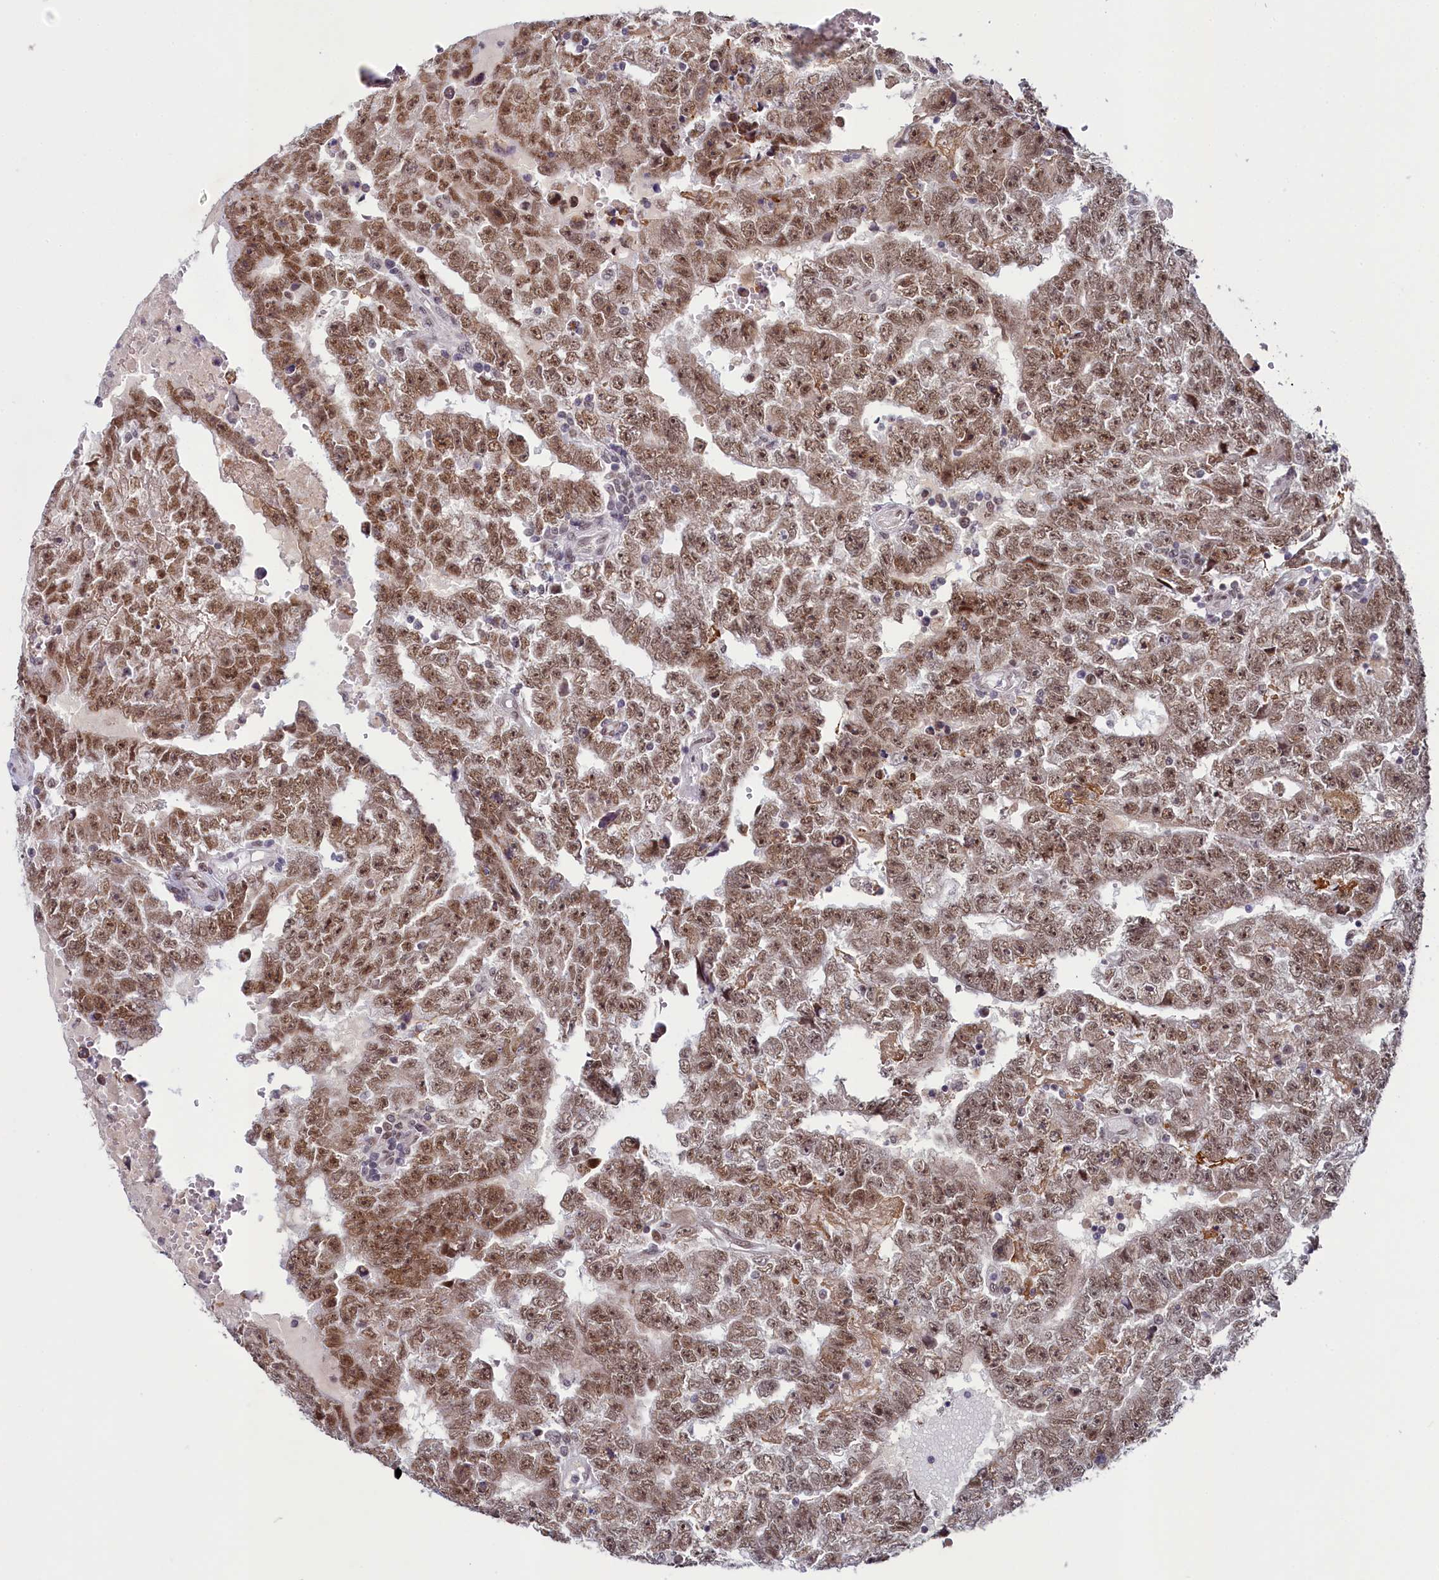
{"staining": {"intensity": "moderate", "quantity": ">75%", "location": "nuclear"}, "tissue": "testis cancer", "cell_type": "Tumor cells", "image_type": "cancer", "snomed": [{"axis": "morphology", "description": "Carcinoma, Embryonal, NOS"}, {"axis": "topography", "description": "Testis"}], "caption": "Testis embryonal carcinoma was stained to show a protein in brown. There is medium levels of moderate nuclear expression in about >75% of tumor cells.", "gene": "PPHLN1", "patient": {"sex": "male", "age": 25}}